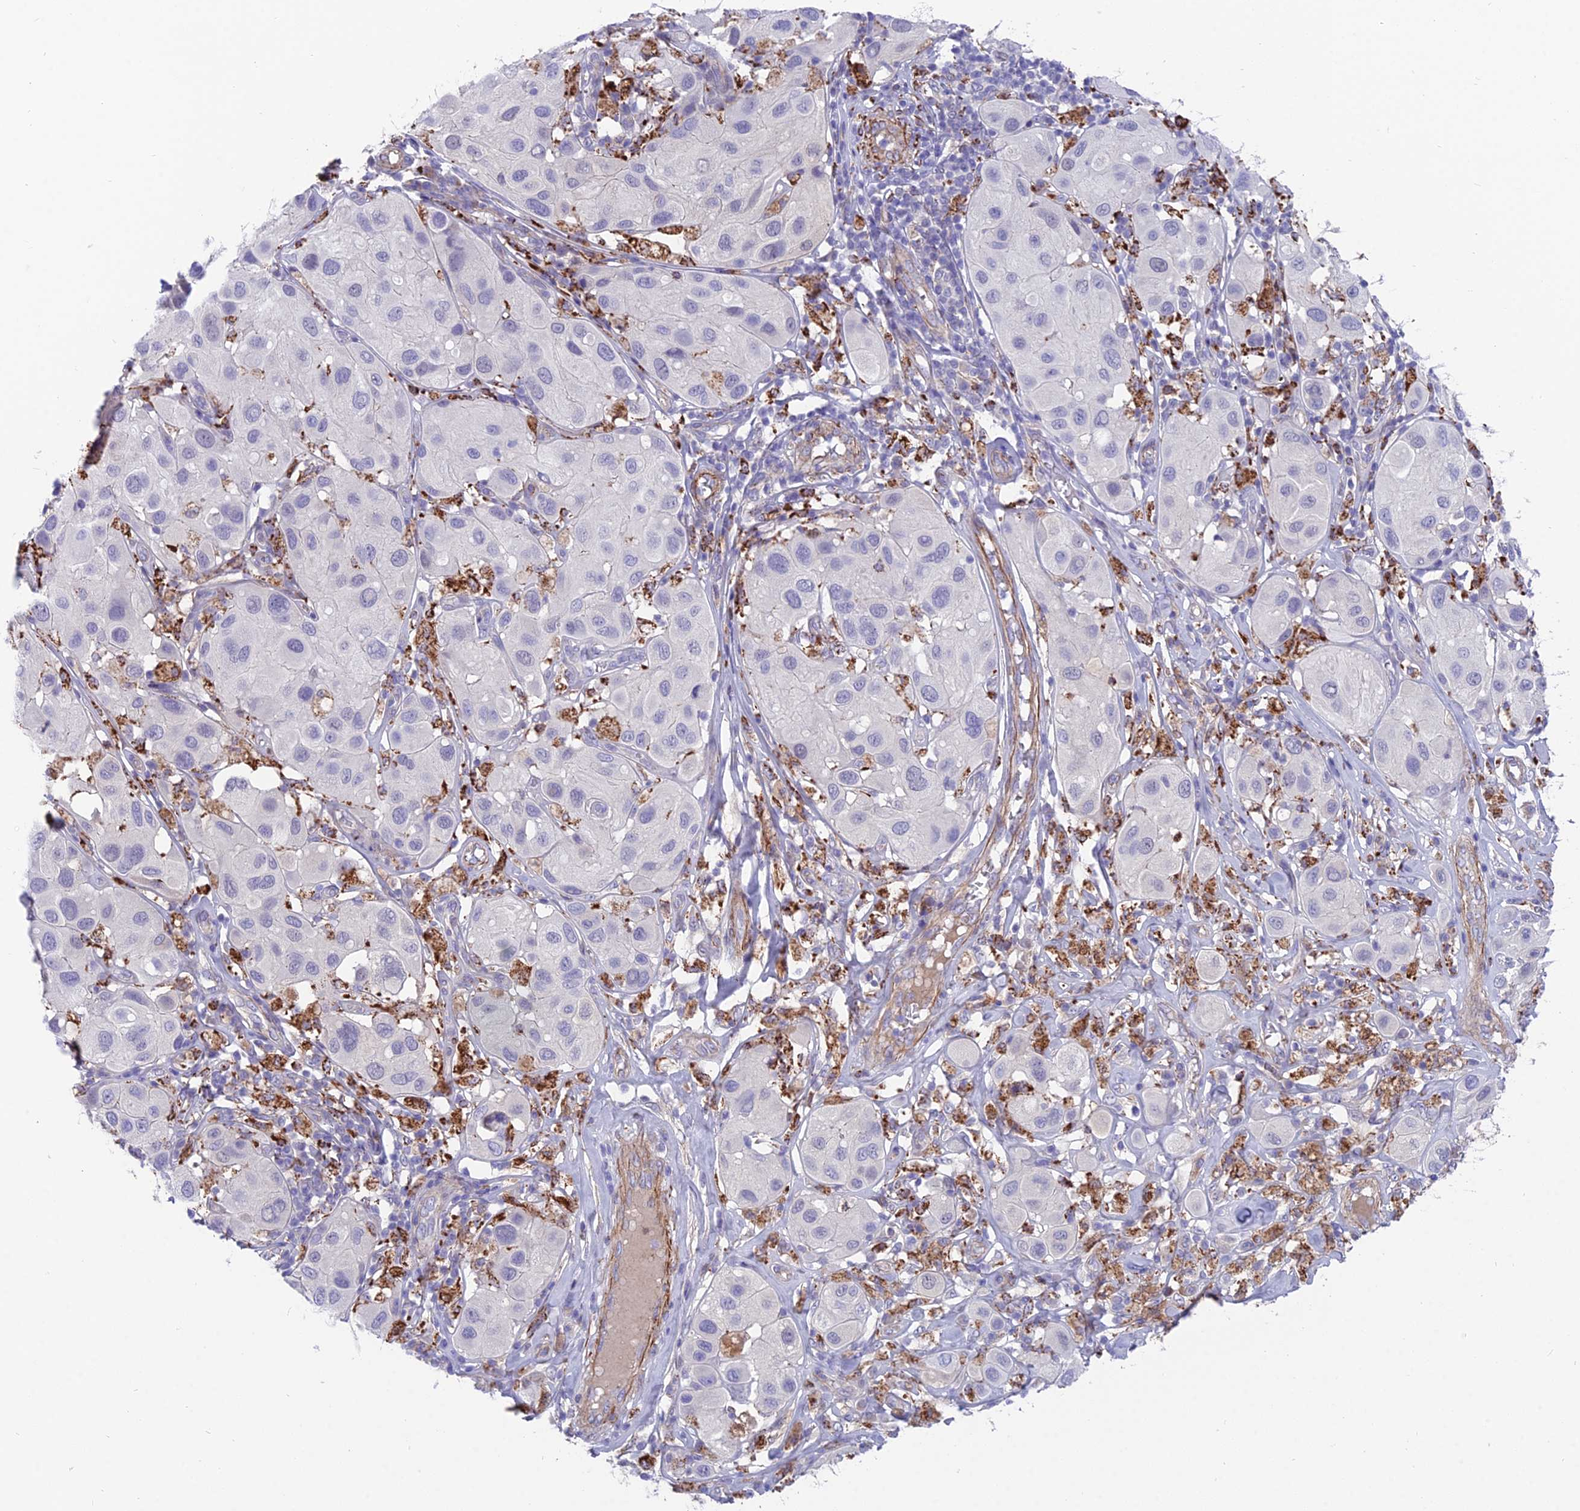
{"staining": {"intensity": "negative", "quantity": "none", "location": "none"}, "tissue": "melanoma", "cell_type": "Tumor cells", "image_type": "cancer", "snomed": [{"axis": "morphology", "description": "Malignant melanoma, Metastatic site"}, {"axis": "topography", "description": "Skin"}], "caption": "Tumor cells show no significant protein staining in malignant melanoma (metastatic site). Brightfield microscopy of IHC stained with DAB (brown) and hematoxylin (blue), captured at high magnification.", "gene": "TIGD6", "patient": {"sex": "male", "age": 41}}